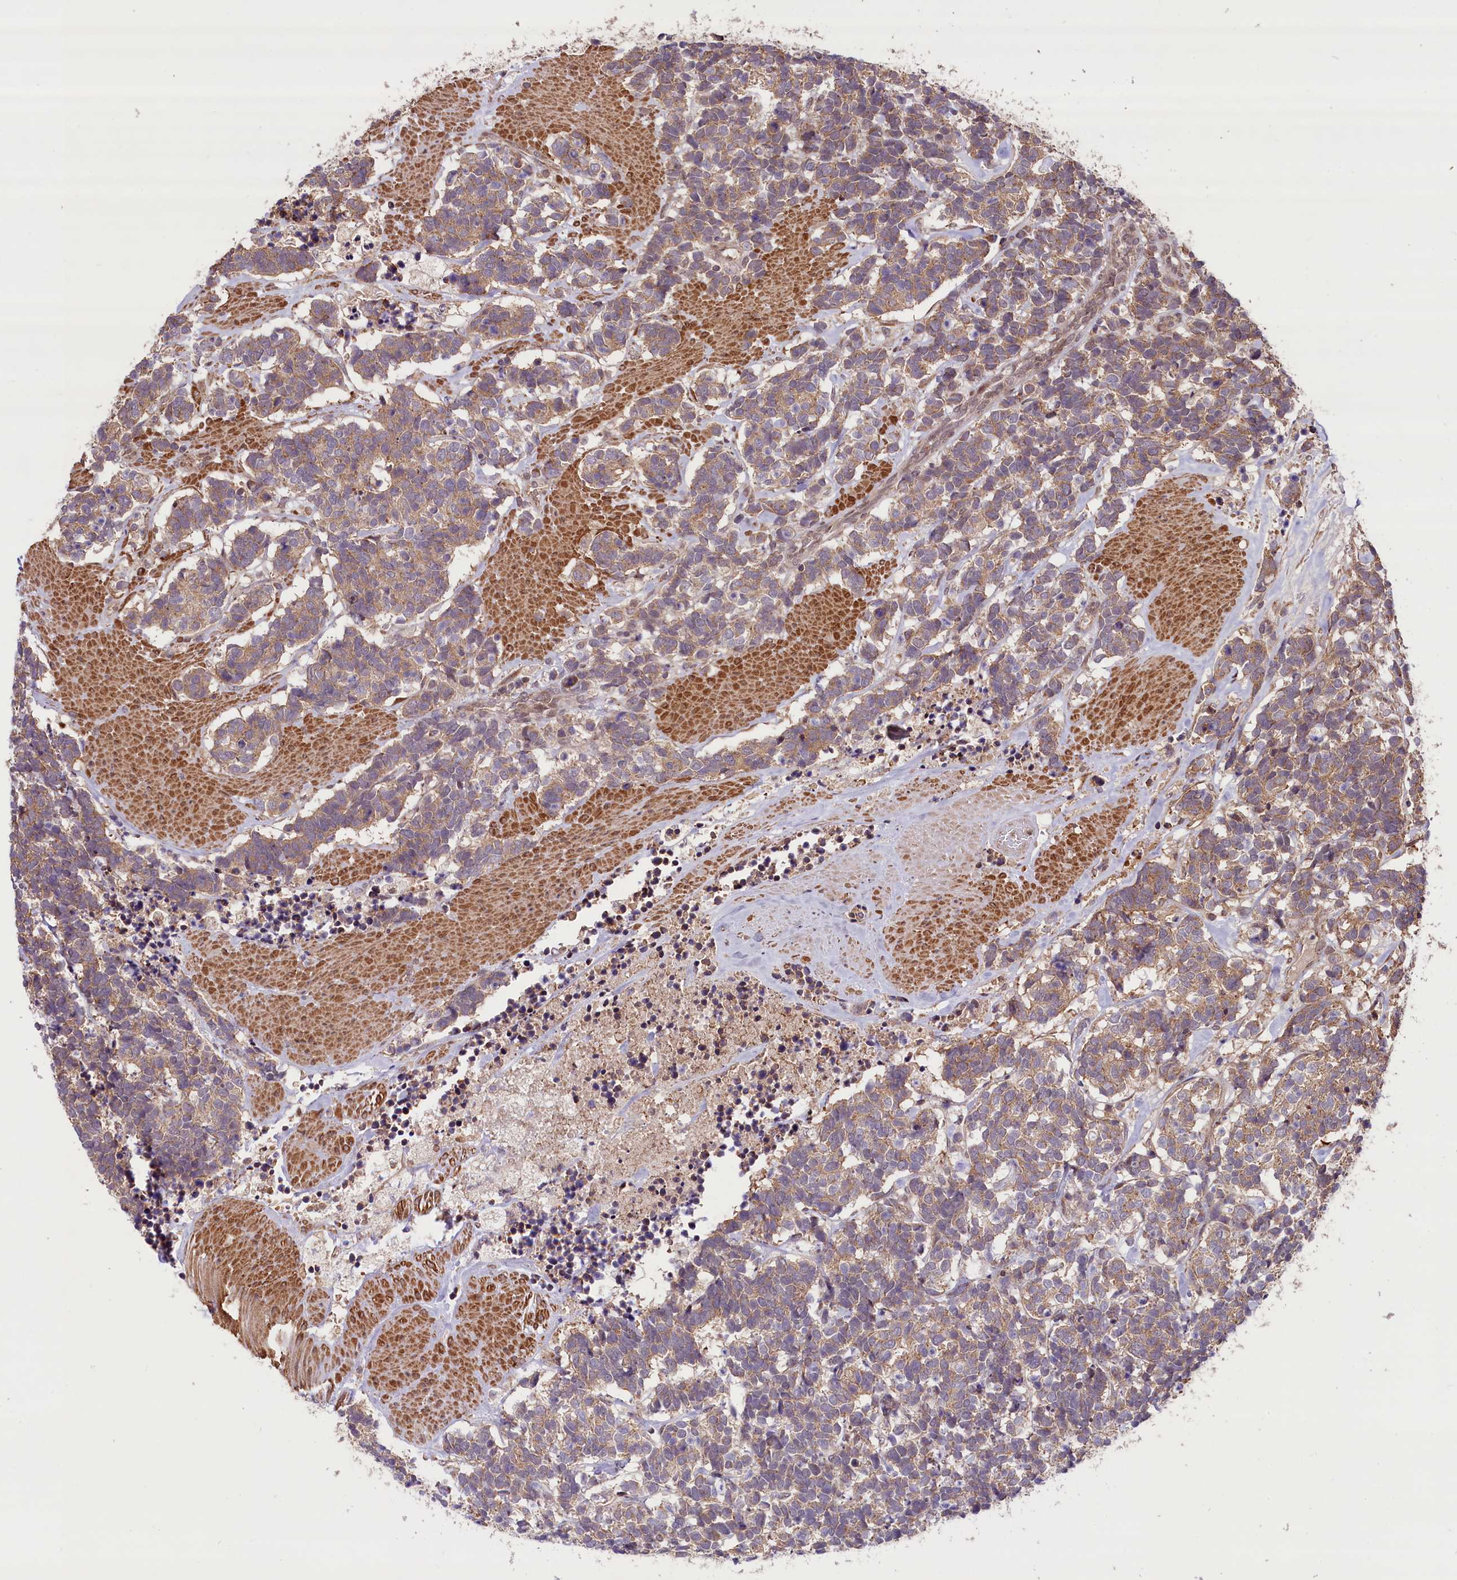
{"staining": {"intensity": "weak", "quantity": ">75%", "location": "cytoplasmic/membranous"}, "tissue": "carcinoid", "cell_type": "Tumor cells", "image_type": "cancer", "snomed": [{"axis": "morphology", "description": "Carcinoma, NOS"}, {"axis": "morphology", "description": "Carcinoid, malignant, NOS"}, {"axis": "topography", "description": "Urinary bladder"}], "caption": "A brown stain highlights weak cytoplasmic/membranous positivity of a protein in carcinoid tumor cells. (brown staining indicates protein expression, while blue staining denotes nuclei).", "gene": "HDAC5", "patient": {"sex": "male", "age": 57}}